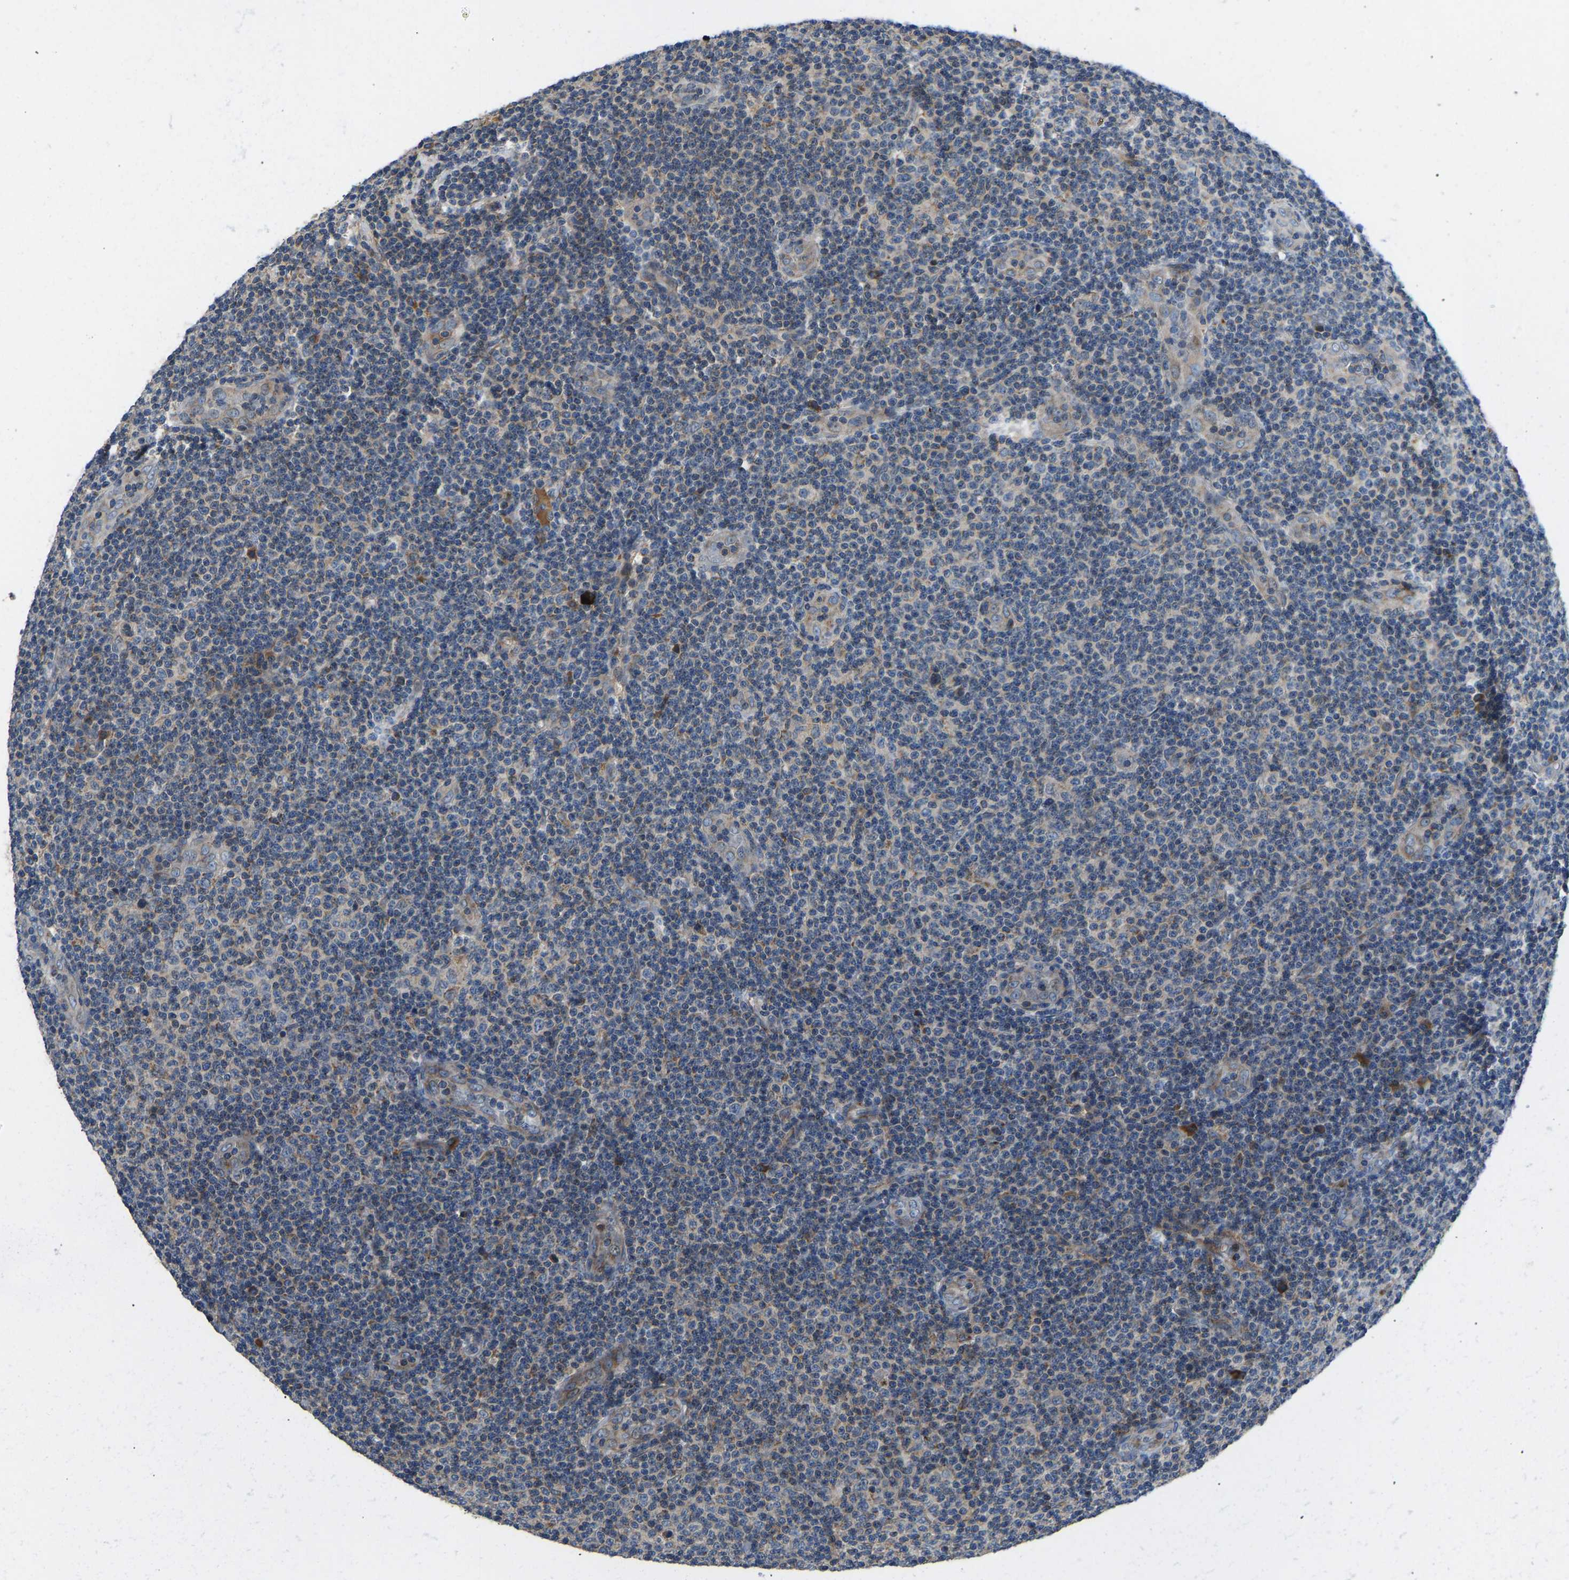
{"staining": {"intensity": "negative", "quantity": "none", "location": "none"}, "tissue": "lymphoma", "cell_type": "Tumor cells", "image_type": "cancer", "snomed": [{"axis": "morphology", "description": "Malignant lymphoma, non-Hodgkin's type, Low grade"}, {"axis": "topography", "description": "Lymph node"}], "caption": "Immunohistochemical staining of human low-grade malignant lymphoma, non-Hodgkin's type displays no significant expression in tumor cells.", "gene": "RBP1", "patient": {"sex": "male", "age": 83}}